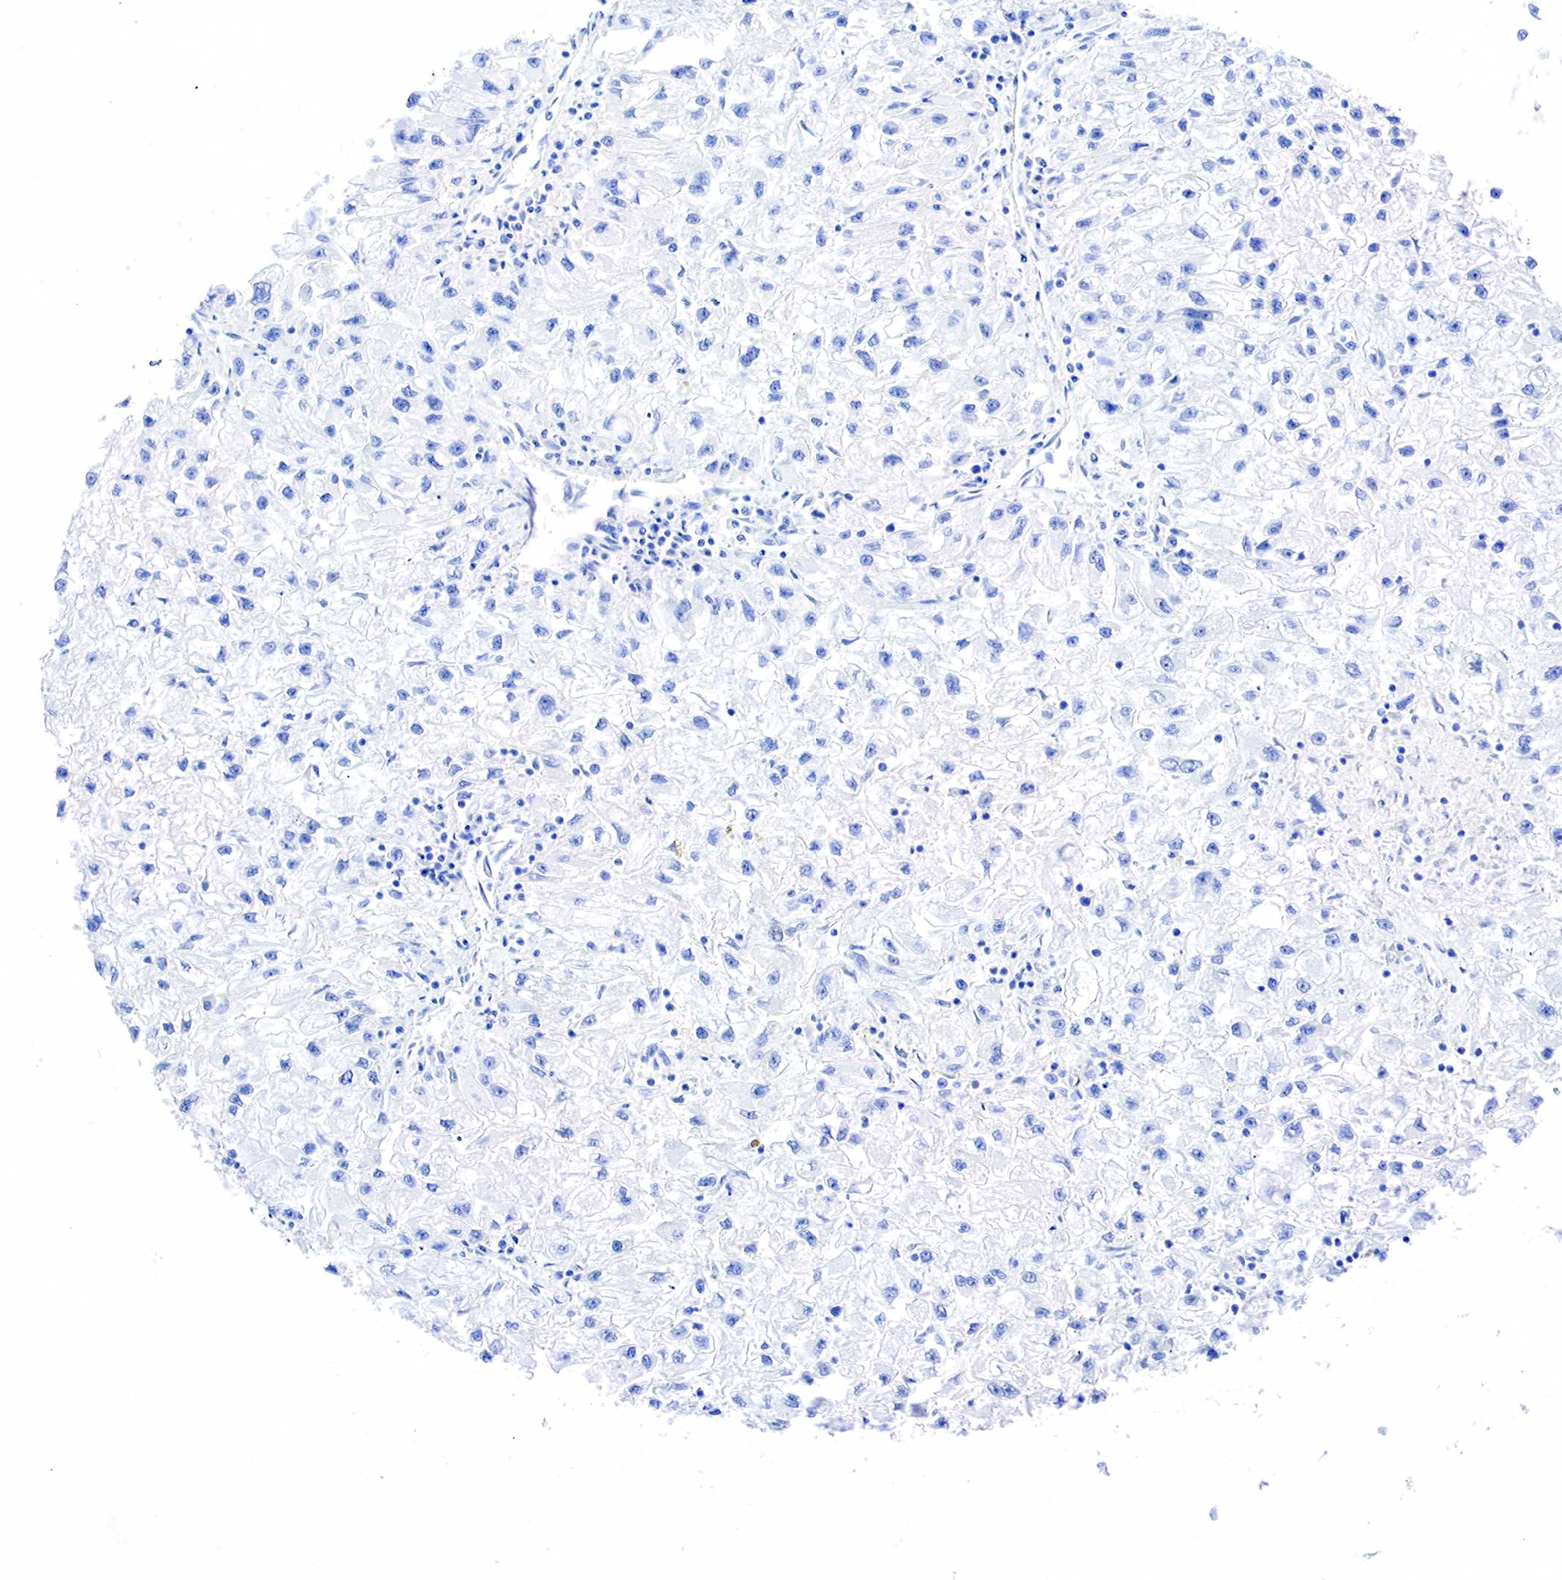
{"staining": {"intensity": "negative", "quantity": "none", "location": "none"}, "tissue": "renal cancer", "cell_type": "Tumor cells", "image_type": "cancer", "snomed": [{"axis": "morphology", "description": "Adenocarcinoma, NOS"}, {"axis": "topography", "description": "Kidney"}], "caption": "This is a photomicrograph of IHC staining of renal adenocarcinoma, which shows no staining in tumor cells. (DAB (3,3'-diaminobenzidine) immunohistochemistry with hematoxylin counter stain).", "gene": "KRT7", "patient": {"sex": "male", "age": 59}}